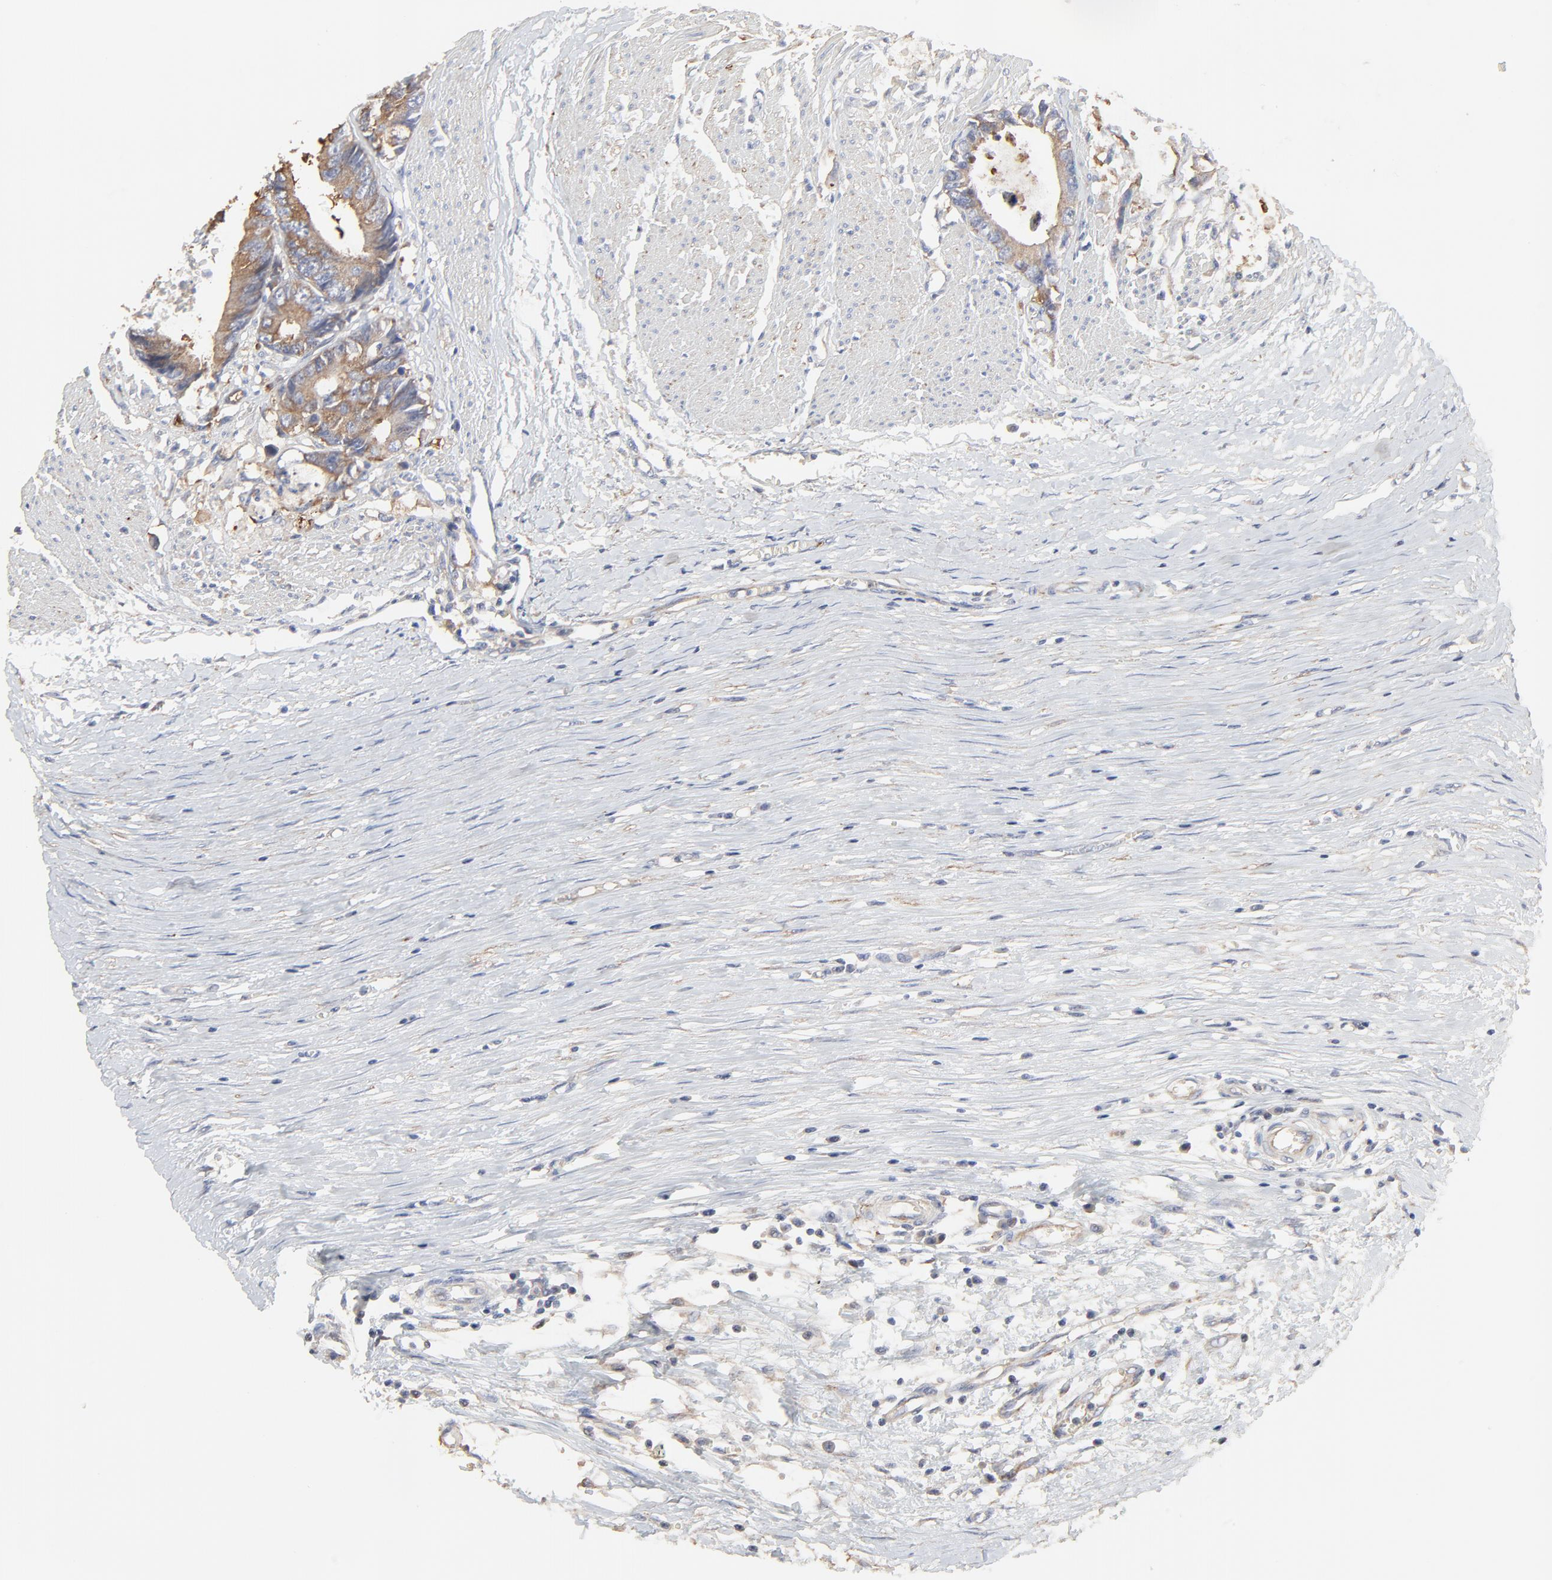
{"staining": {"intensity": "moderate", "quantity": ">75%", "location": "cytoplasmic/membranous"}, "tissue": "colorectal cancer", "cell_type": "Tumor cells", "image_type": "cancer", "snomed": [{"axis": "morphology", "description": "Adenocarcinoma, NOS"}, {"axis": "topography", "description": "Rectum"}], "caption": "A brown stain highlights moderate cytoplasmic/membranous positivity of a protein in human colorectal adenocarcinoma tumor cells. (IHC, brightfield microscopy, high magnification).", "gene": "NXF3", "patient": {"sex": "female", "age": 98}}